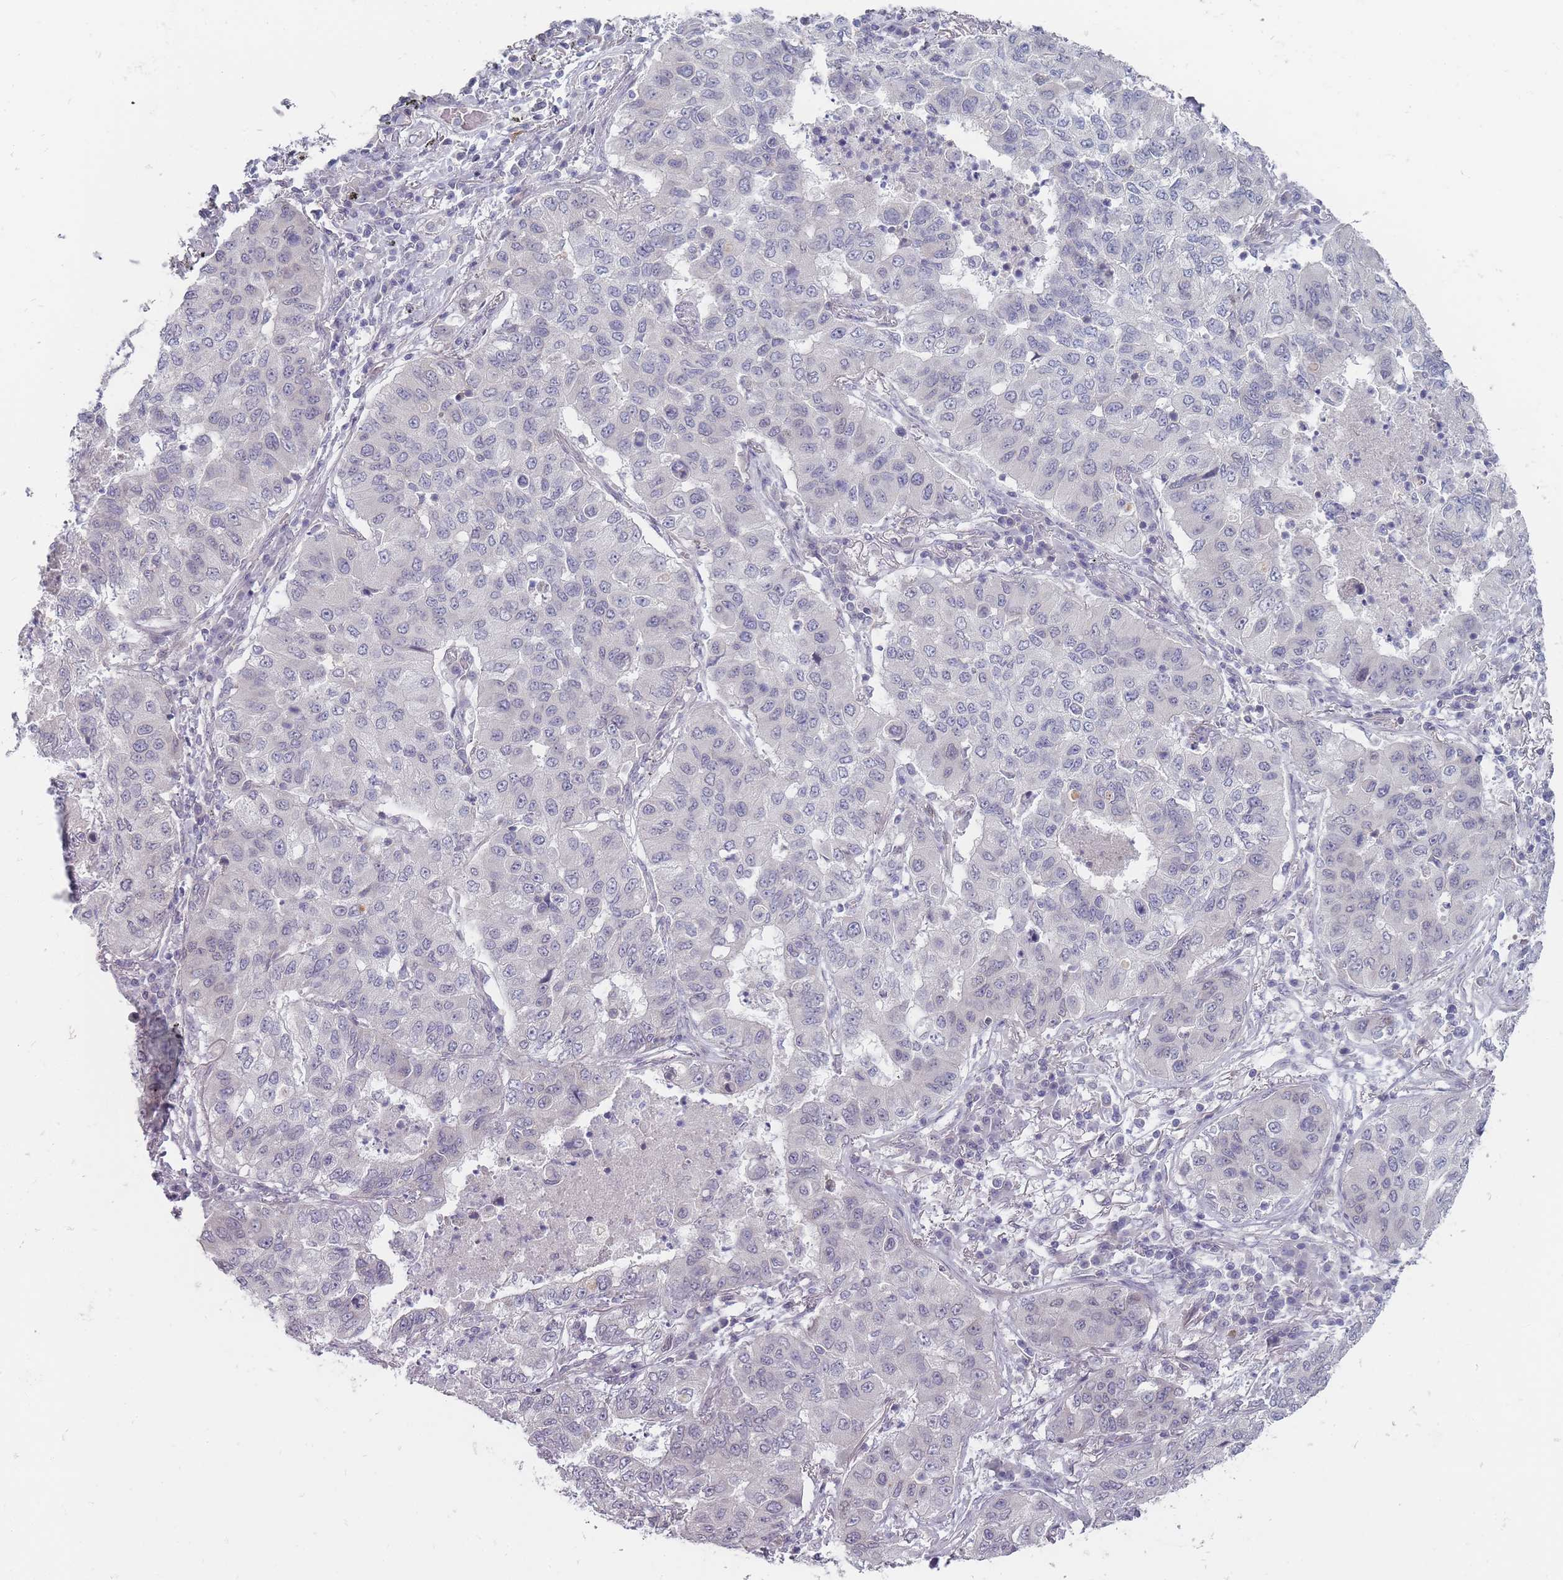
{"staining": {"intensity": "negative", "quantity": "none", "location": "none"}, "tissue": "lung cancer", "cell_type": "Tumor cells", "image_type": "cancer", "snomed": [{"axis": "morphology", "description": "Squamous cell carcinoma, NOS"}, {"axis": "topography", "description": "Lung"}], "caption": "Image shows no protein expression in tumor cells of lung cancer tissue.", "gene": "PCDH12", "patient": {"sex": "male", "age": 74}}